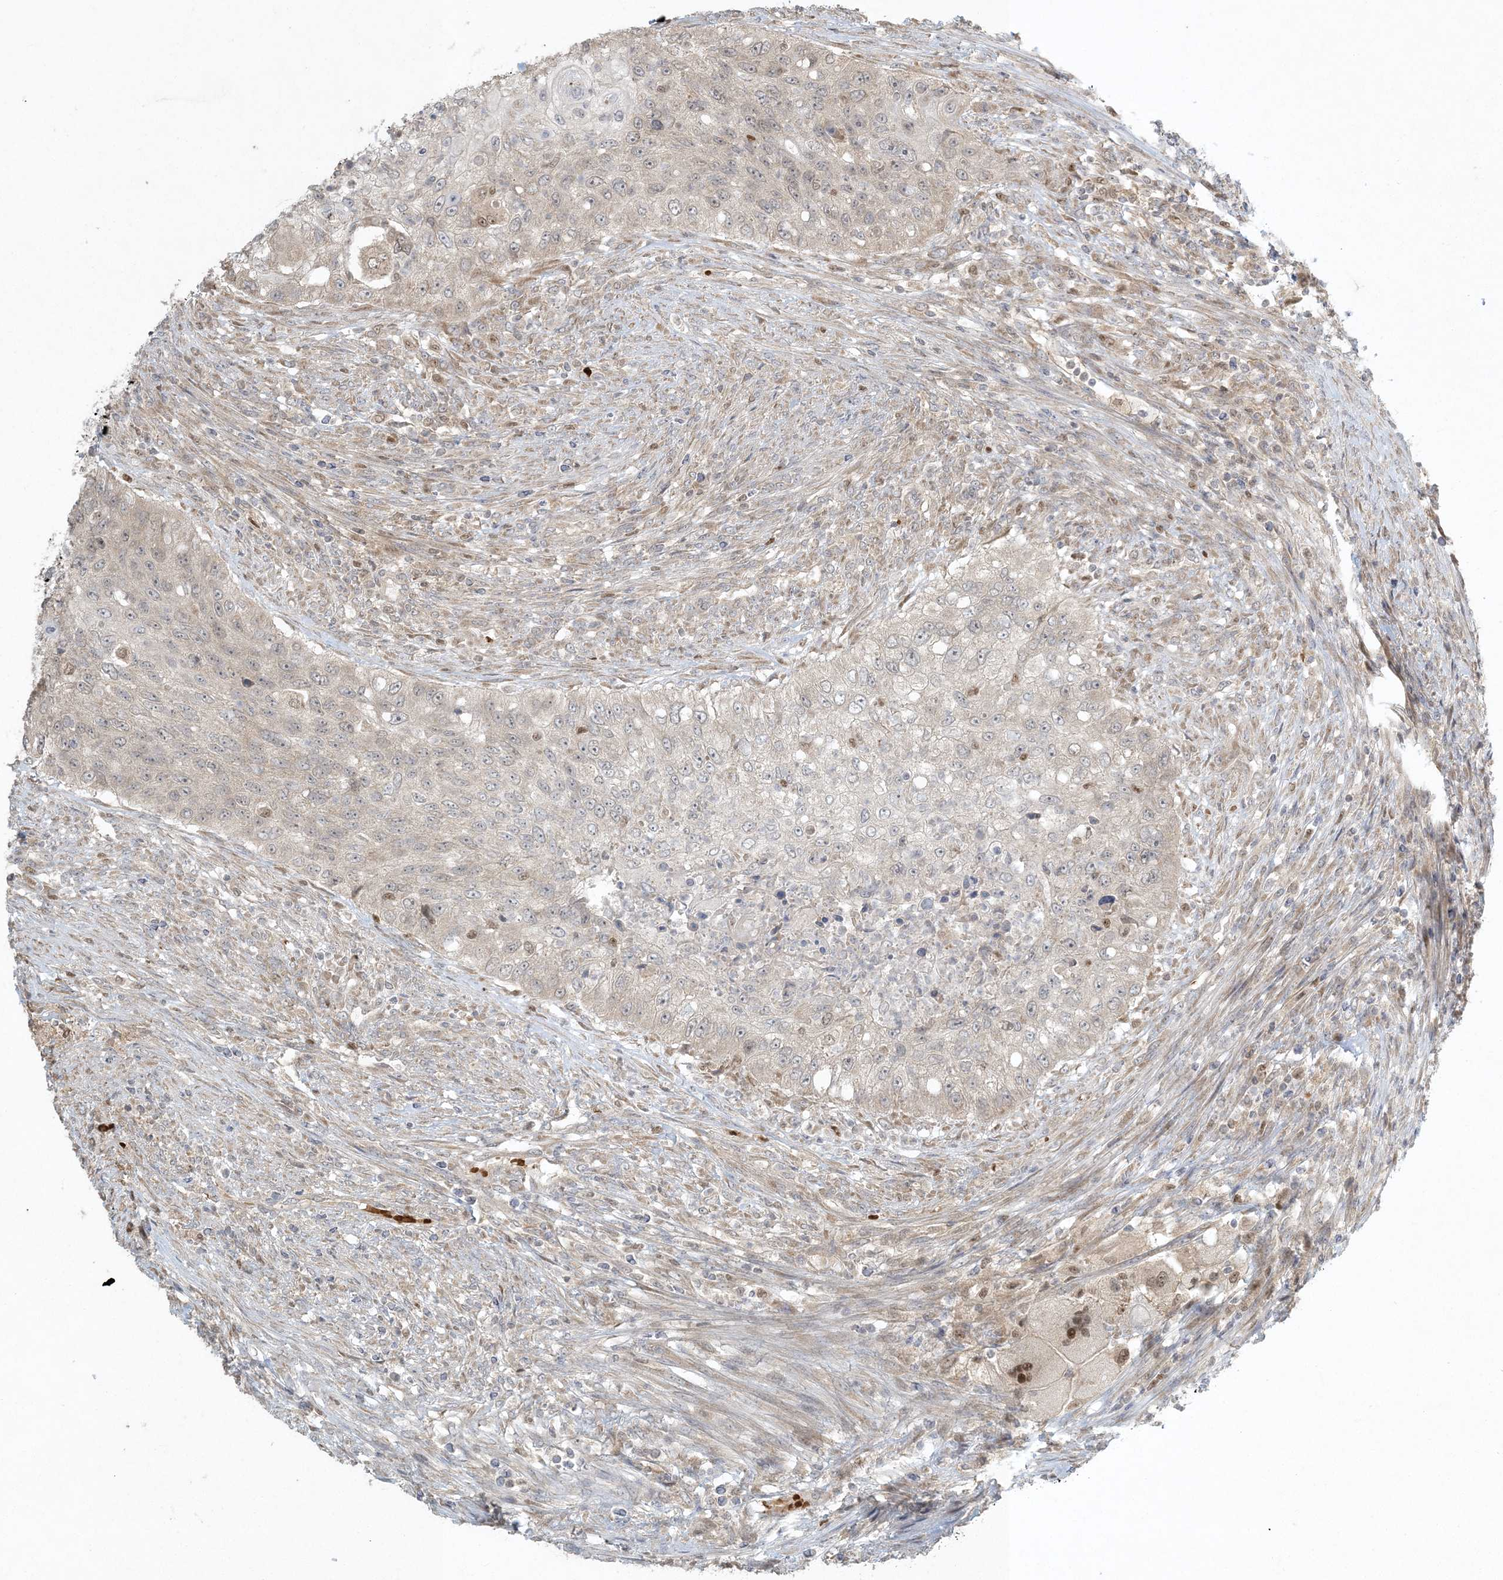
{"staining": {"intensity": "negative", "quantity": "none", "location": "none"}, "tissue": "urothelial cancer", "cell_type": "Tumor cells", "image_type": "cancer", "snomed": [{"axis": "morphology", "description": "Urothelial carcinoma, High grade"}, {"axis": "topography", "description": "Urinary bladder"}], "caption": "The image shows no staining of tumor cells in urothelial cancer.", "gene": "CTDNEP1", "patient": {"sex": "female", "age": 60}}